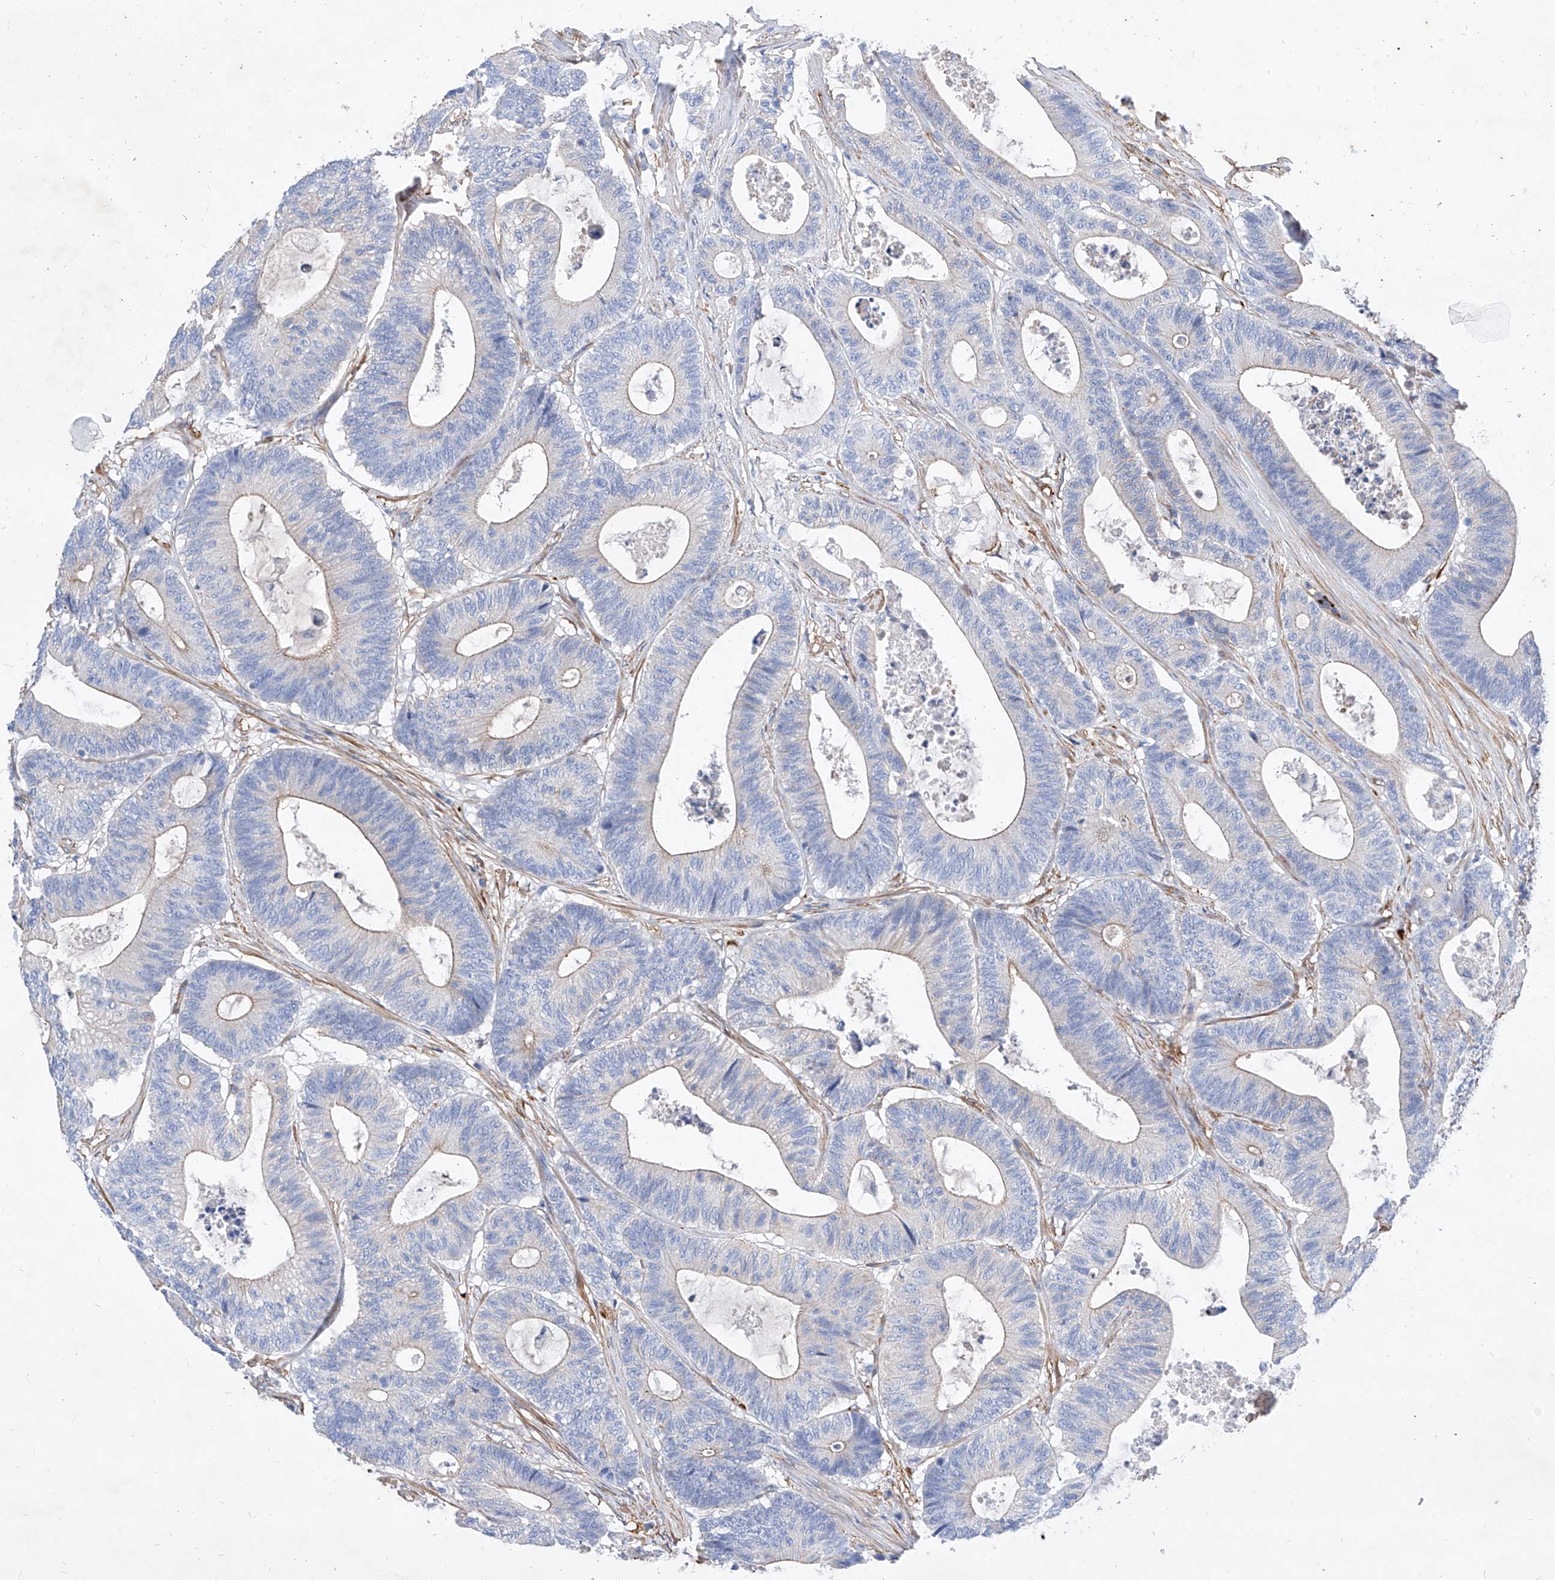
{"staining": {"intensity": "weak", "quantity": "<25%", "location": "cytoplasmic/membranous"}, "tissue": "colorectal cancer", "cell_type": "Tumor cells", "image_type": "cancer", "snomed": [{"axis": "morphology", "description": "Adenocarcinoma, NOS"}, {"axis": "topography", "description": "Colon"}], "caption": "This is a micrograph of immunohistochemistry staining of colorectal adenocarcinoma, which shows no positivity in tumor cells.", "gene": "TAS2R60", "patient": {"sex": "female", "age": 84}}